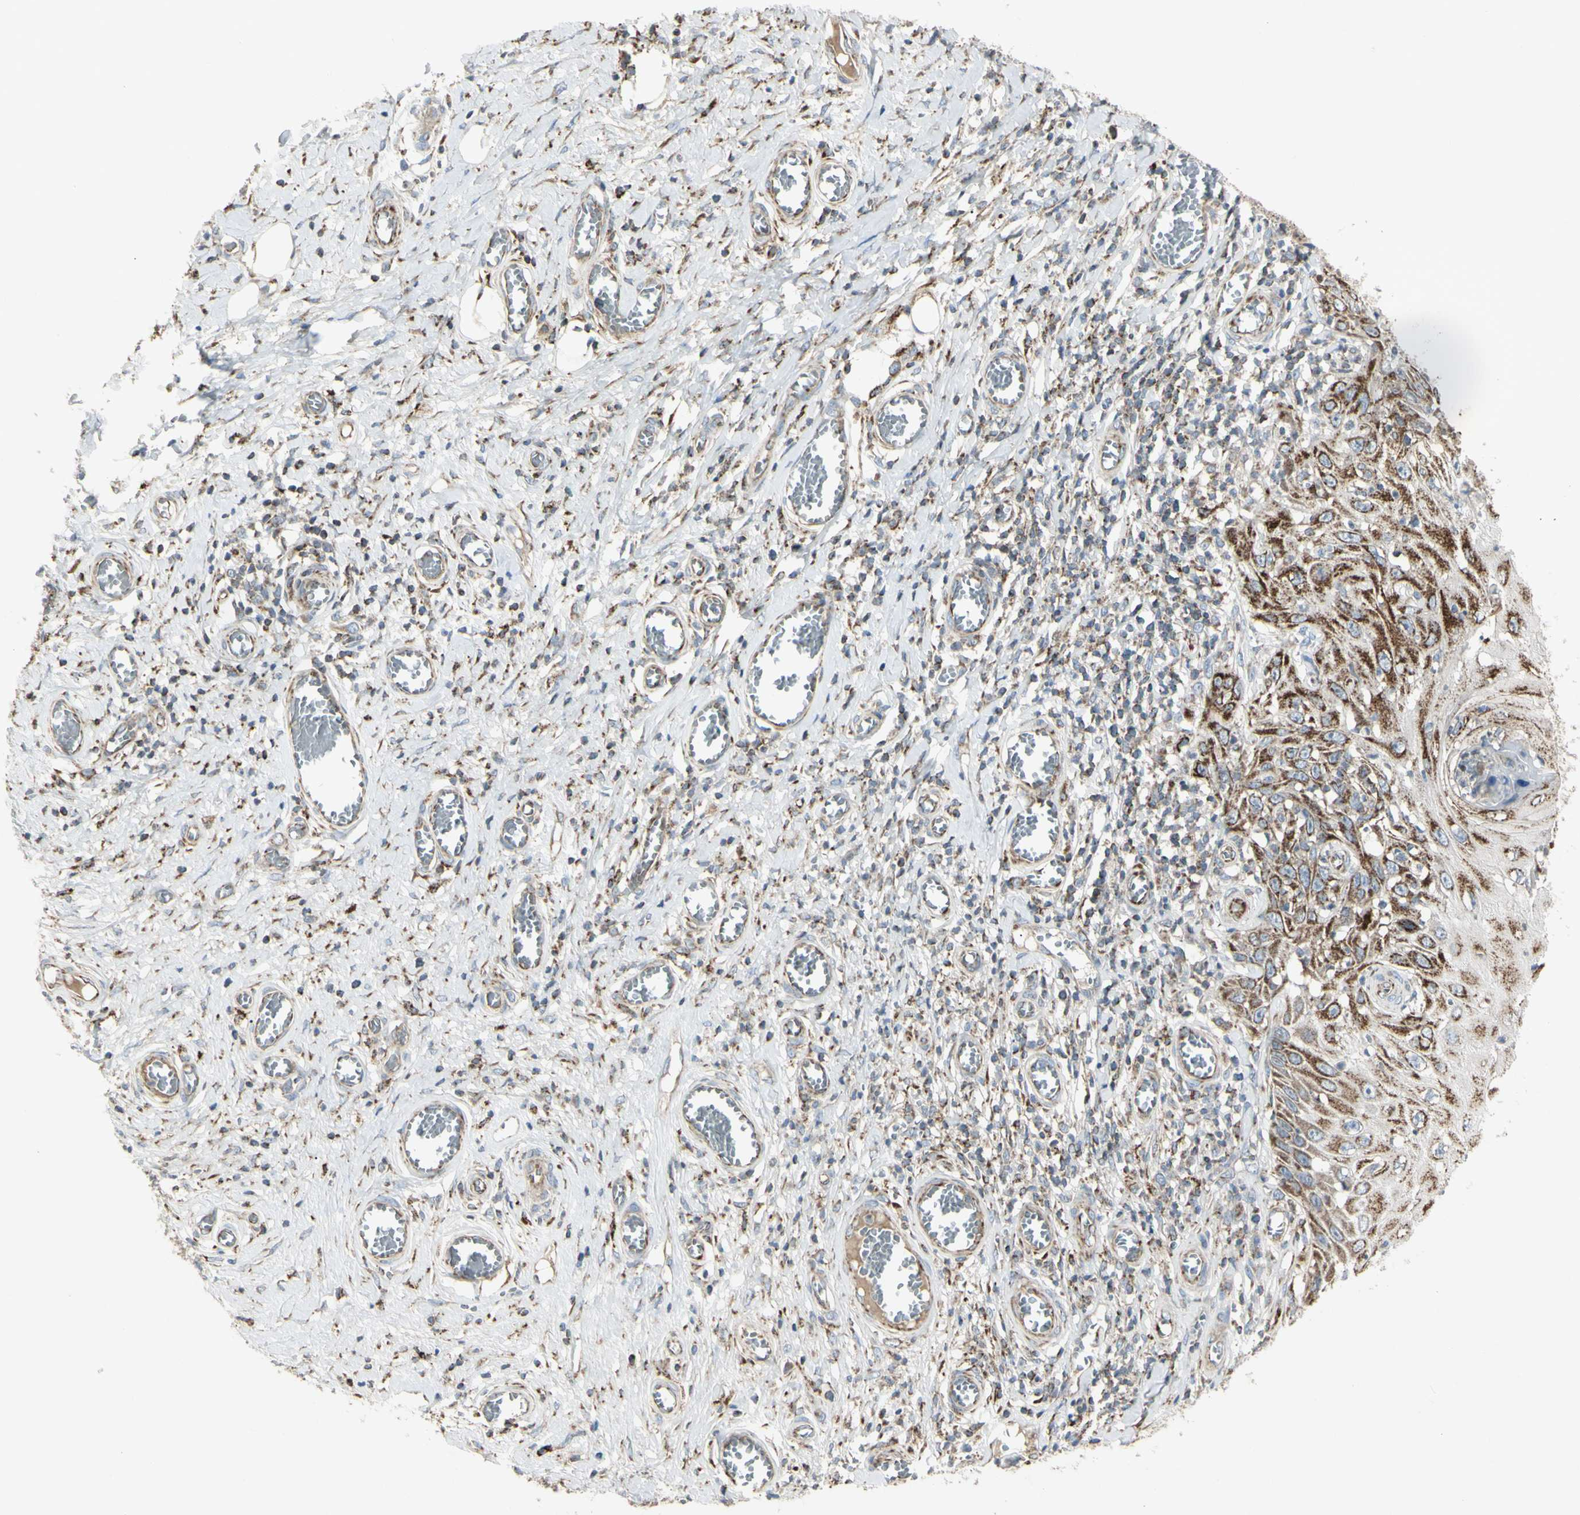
{"staining": {"intensity": "strong", "quantity": ">75%", "location": "cytoplasmic/membranous"}, "tissue": "skin cancer", "cell_type": "Tumor cells", "image_type": "cancer", "snomed": [{"axis": "morphology", "description": "Squamous cell carcinoma, NOS"}, {"axis": "topography", "description": "Skin"}], "caption": "Protein staining by immunohistochemistry demonstrates strong cytoplasmic/membranous positivity in approximately >75% of tumor cells in skin cancer (squamous cell carcinoma). (Brightfield microscopy of DAB IHC at high magnification).", "gene": "CYB5R1", "patient": {"sex": "female", "age": 73}}